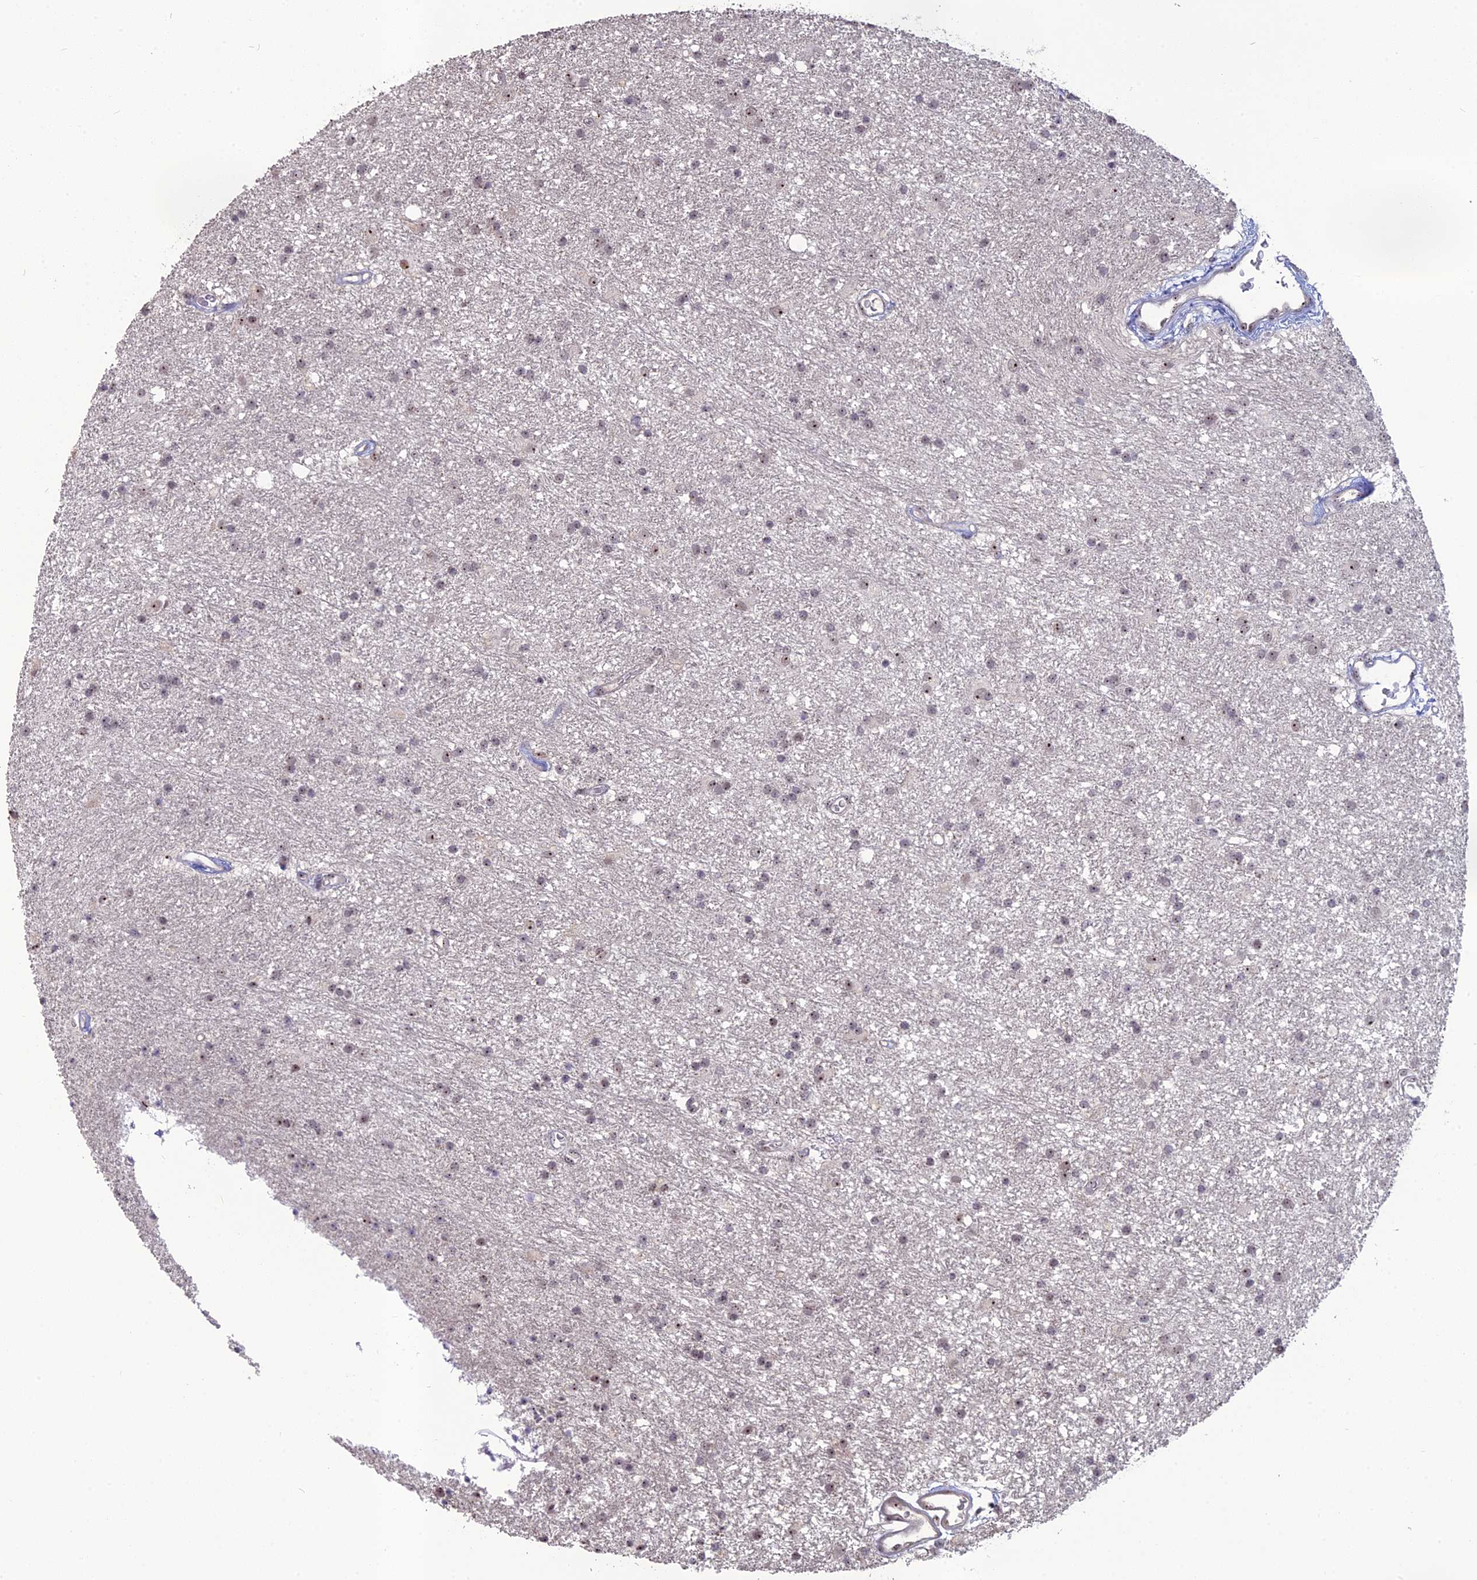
{"staining": {"intensity": "moderate", "quantity": "<25%", "location": "nuclear"}, "tissue": "glioma", "cell_type": "Tumor cells", "image_type": "cancer", "snomed": [{"axis": "morphology", "description": "Glioma, malignant, High grade"}, {"axis": "topography", "description": "Brain"}], "caption": "Approximately <25% of tumor cells in glioma reveal moderate nuclear protein positivity as visualized by brown immunohistochemical staining.", "gene": "FAM131A", "patient": {"sex": "male", "age": 77}}